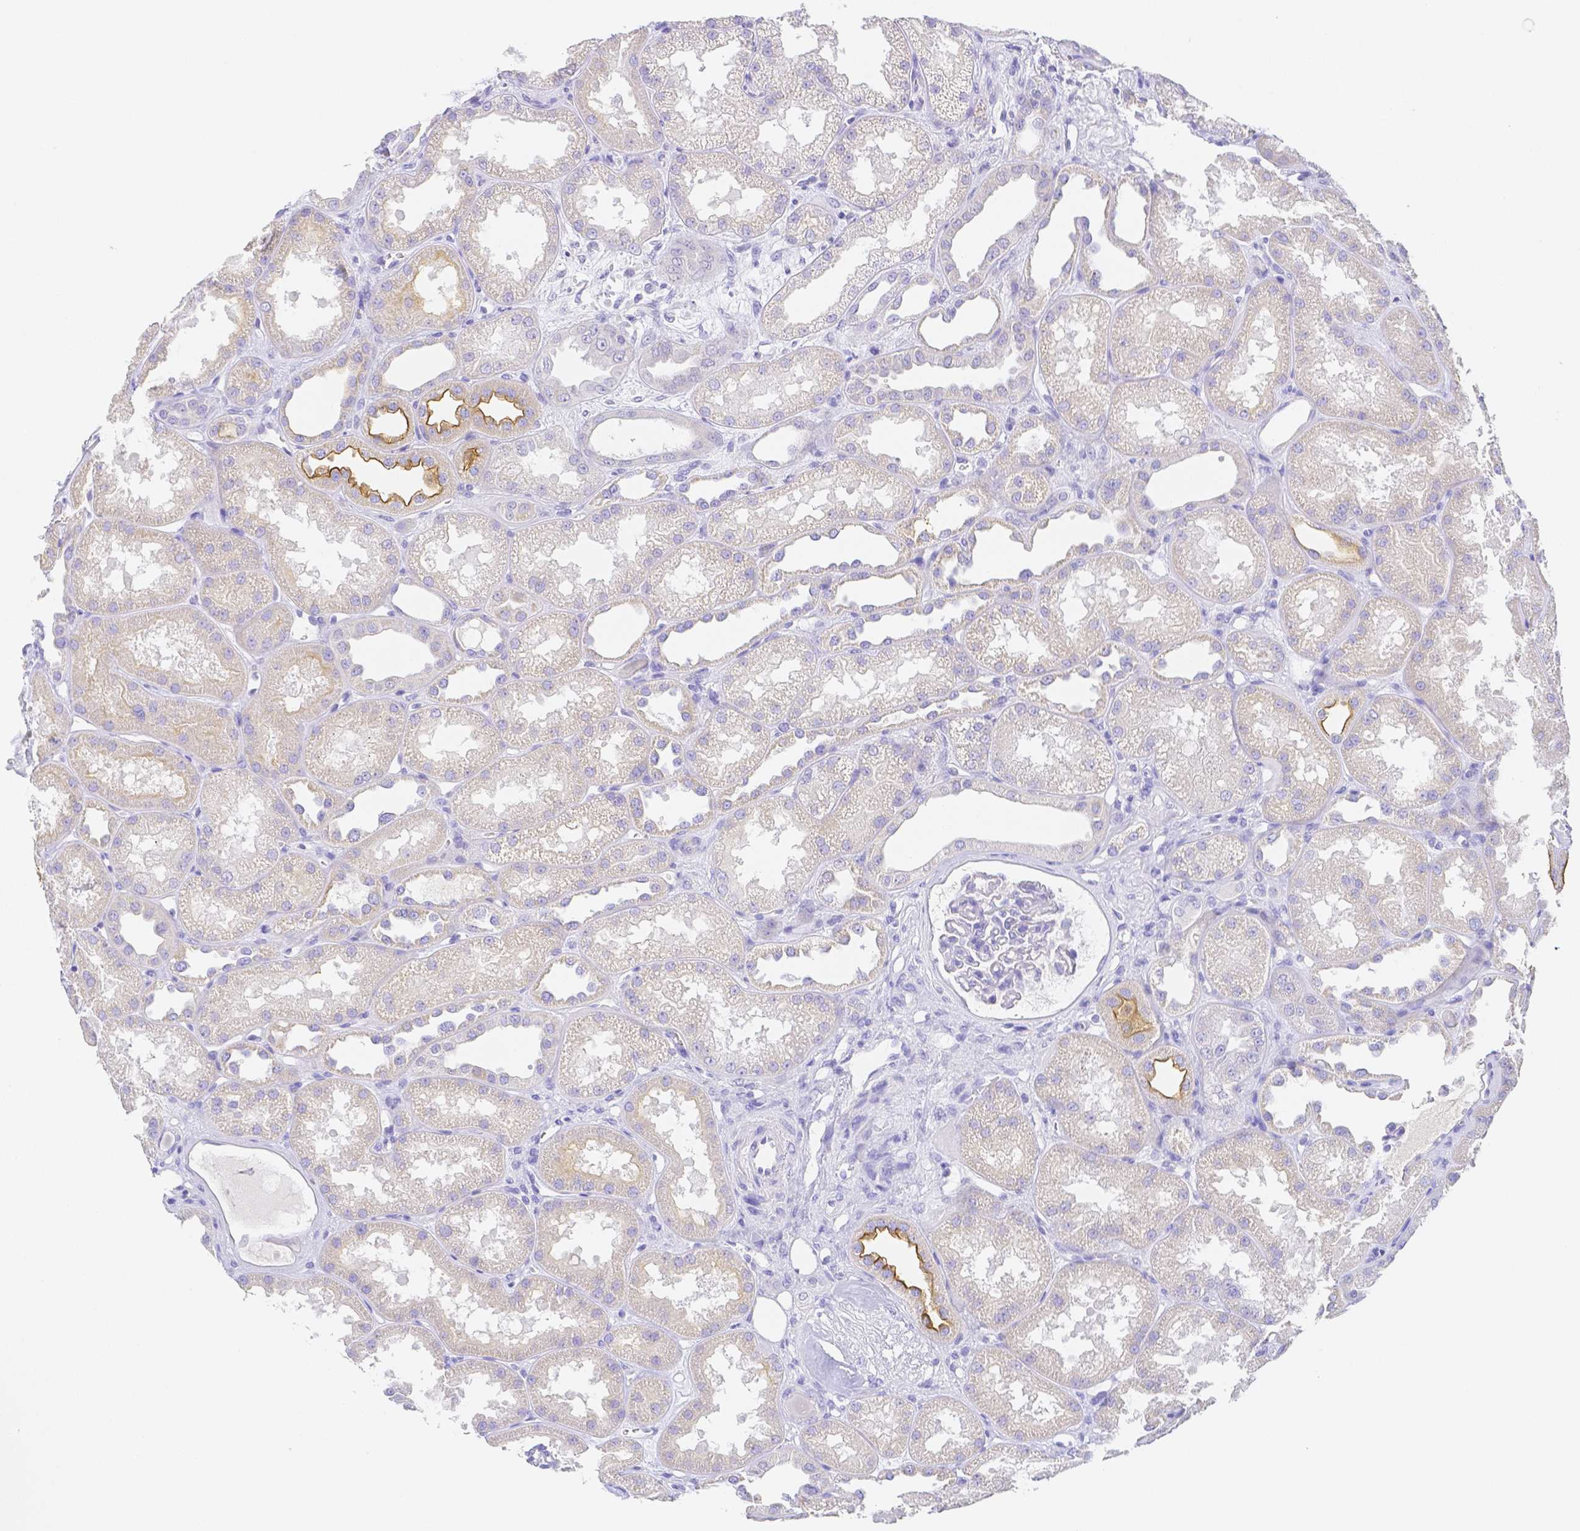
{"staining": {"intensity": "negative", "quantity": "none", "location": "none"}, "tissue": "kidney", "cell_type": "Cells in glomeruli", "image_type": "normal", "snomed": [{"axis": "morphology", "description": "Normal tissue, NOS"}, {"axis": "topography", "description": "Kidney"}], "caption": "Protein analysis of benign kidney exhibits no significant expression in cells in glomeruli.", "gene": "ZG16B", "patient": {"sex": "male", "age": 61}}